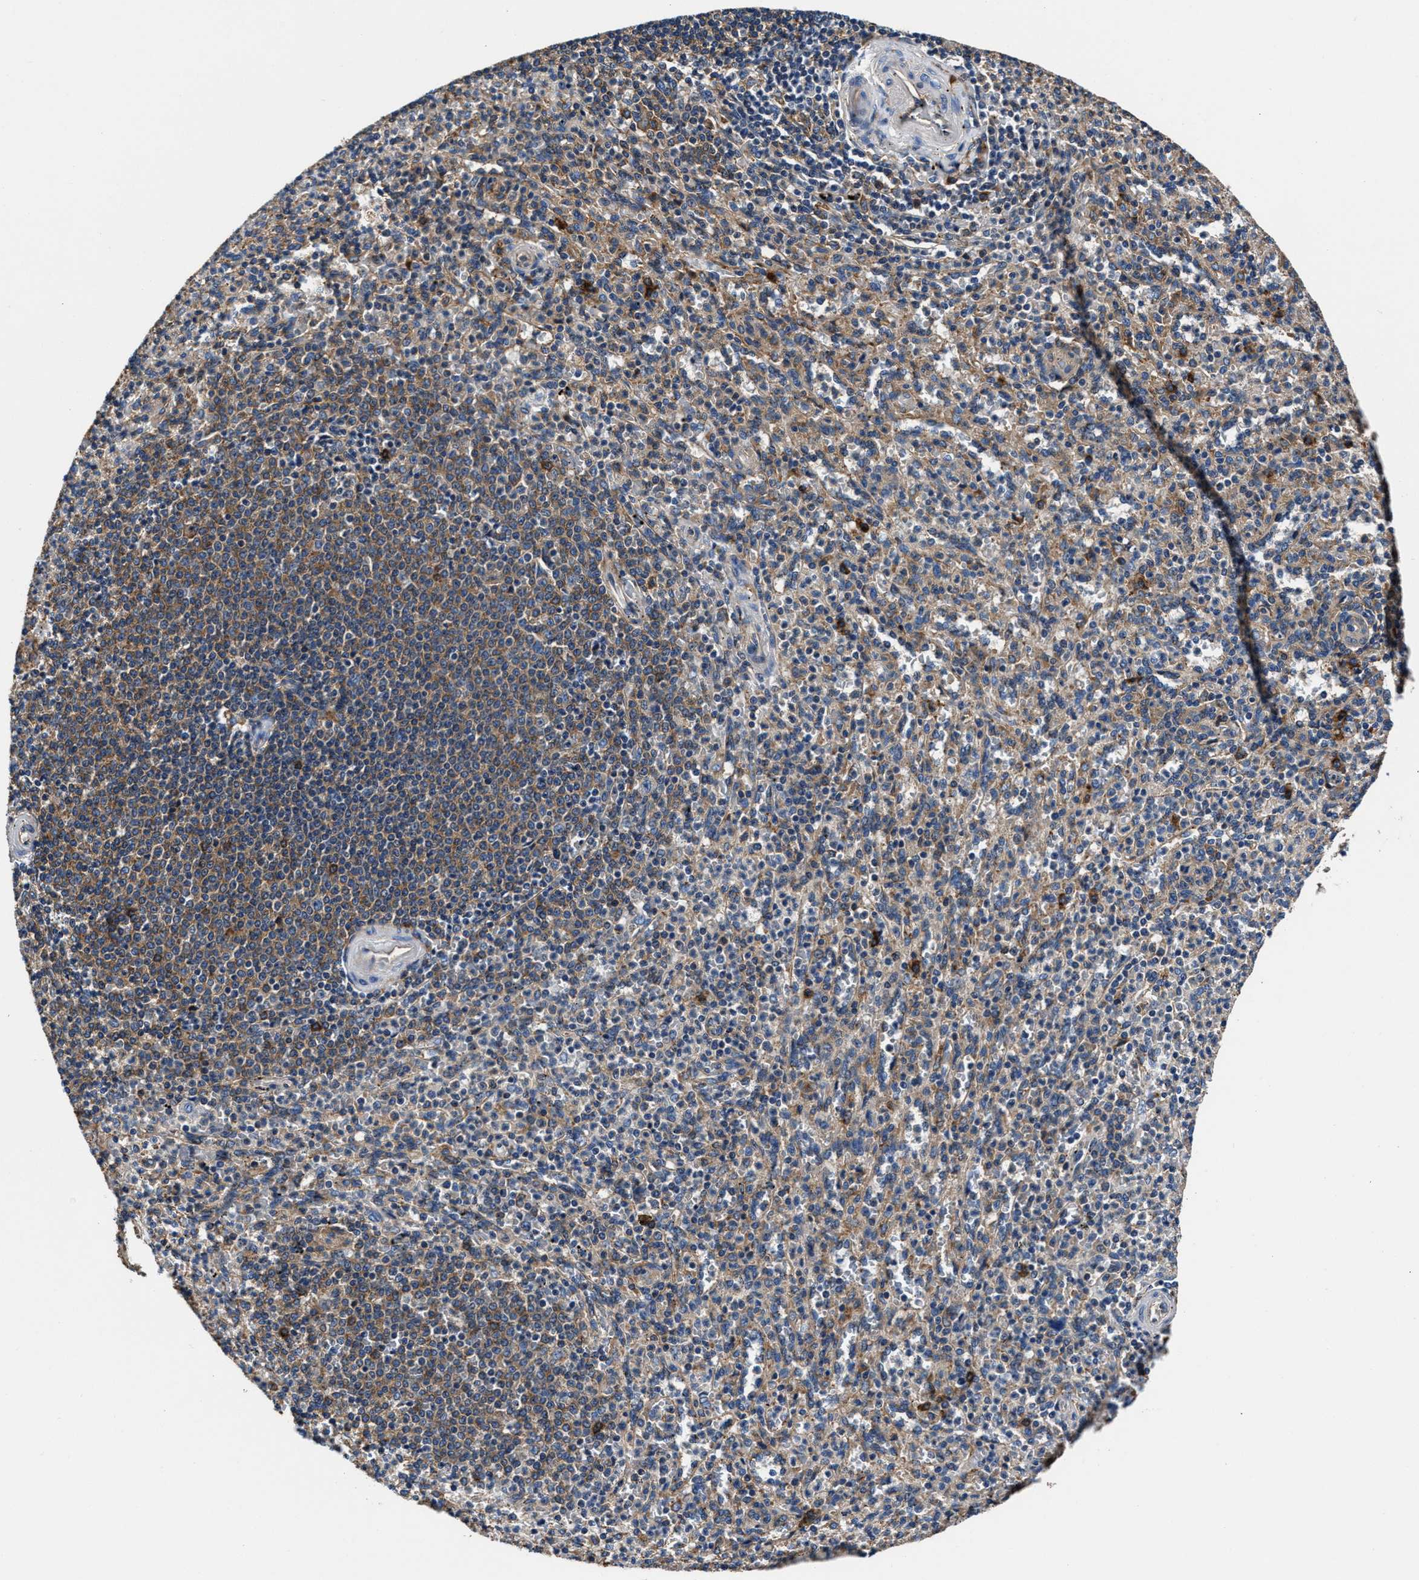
{"staining": {"intensity": "weak", "quantity": "25%-75%", "location": "cytoplasmic/membranous"}, "tissue": "spleen", "cell_type": "Cells in red pulp", "image_type": "normal", "snomed": [{"axis": "morphology", "description": "Normal tissue, NOS"}, {"axis": "topography", "description": "Spleen"}], "caption": "Approximately 25%-75% of cells in red pulp in benign spleen show weak cytoplasmic/membranous protein expression as visualized by brown immunohistochemical staining.", "gene": "PPP1R9B", "patient": {"sex": "male", "age": 36}}